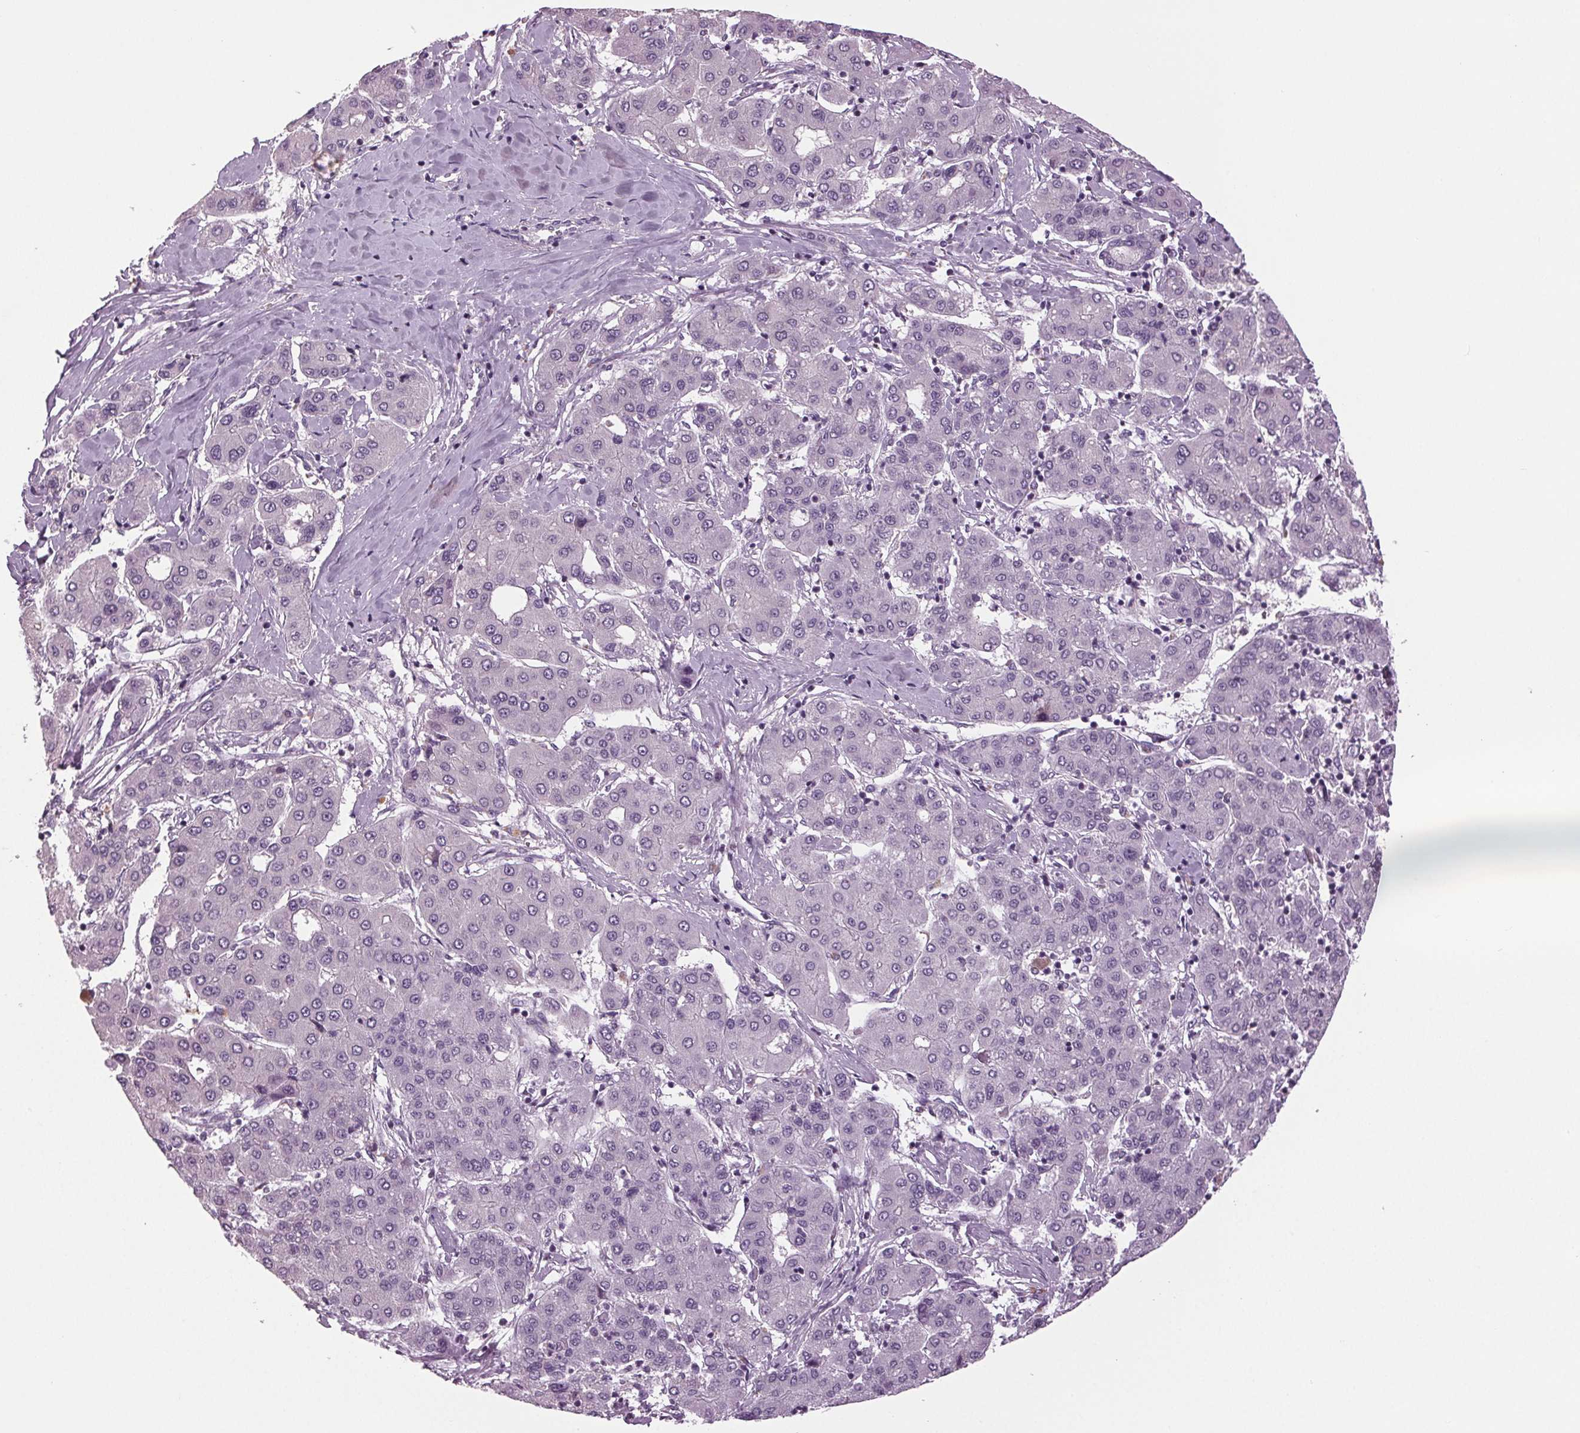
{"staining": {"intensity": "negative", "quantity": "none", "location": "none"}, "tissue": "liver cancer", "cell_type": "Tumor cells", "image_type": "cancer", "snomed": [{"axis": "morphology", "description": "Carcinoma, Hepatocellular, NOS"}, {"axis": "topography", "description": "Liver"}], "caption": "Immunohistochemistry (IHC) histopathology image of human liver hepatocellular carcinoma stained for a protein (brown), which shows no staining in tumor cells.", "gene": "DNAH12", "patient": {"sex": "male", "age": 65}}